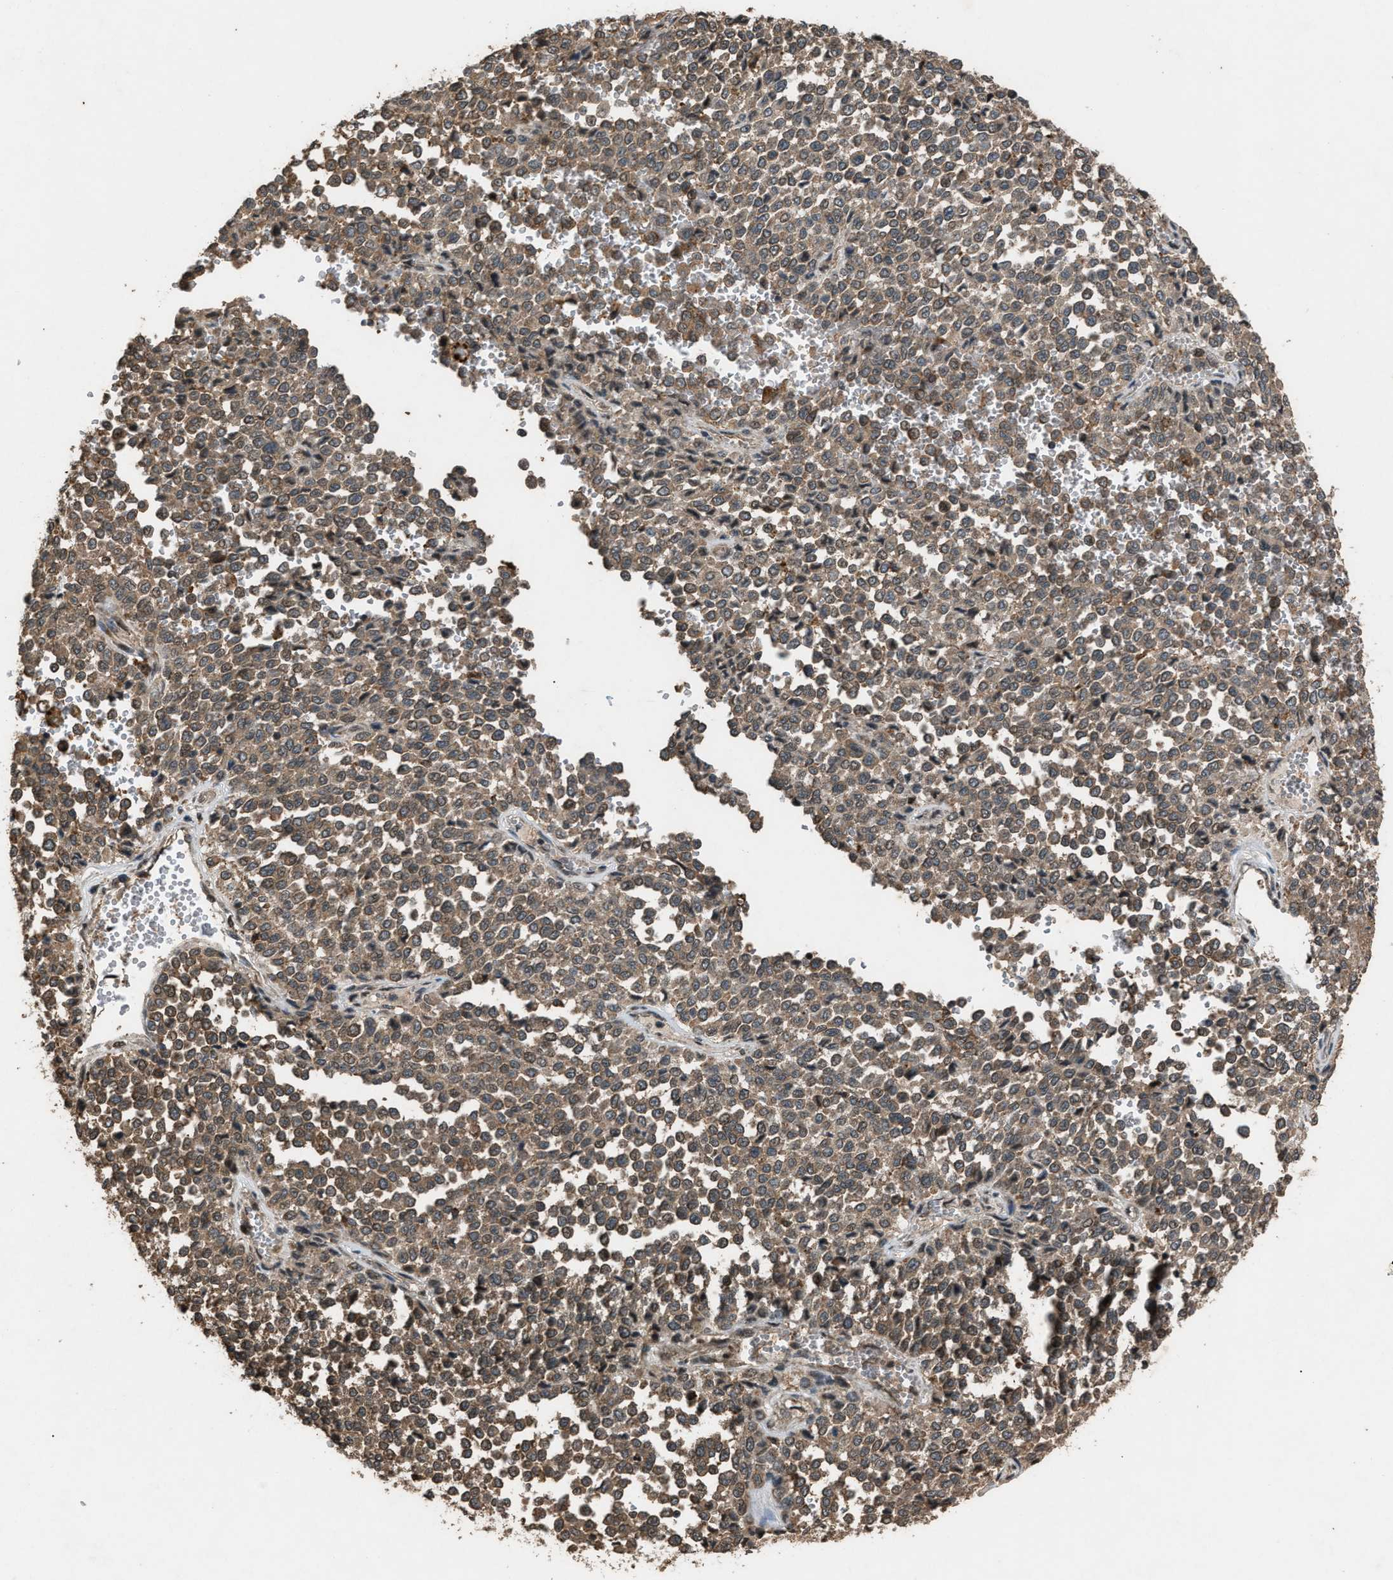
{"staining": {"intensity": "moderate", "quantity": ">75%", "location": "cytoplasmic/membranous"}, "tissue": "melanoma", "cell_type": "Tumor cells", "image_type": "cancer", "snomed": [{"axis": "morphology", "description": "Malignant melanoma, Metastatic site"}, {"axis": "topography", "description": "Pancreas"}], "caption": "A micrograph of human melanoma stained for a protein demonstrates moderate cytoplasmic/membranous brown staining in tumor cells. The protein is shown in brown color, while the nuclei are stained blue.", "gene": "PSMD1", "patient": {"sex": "female", "age": 30}}